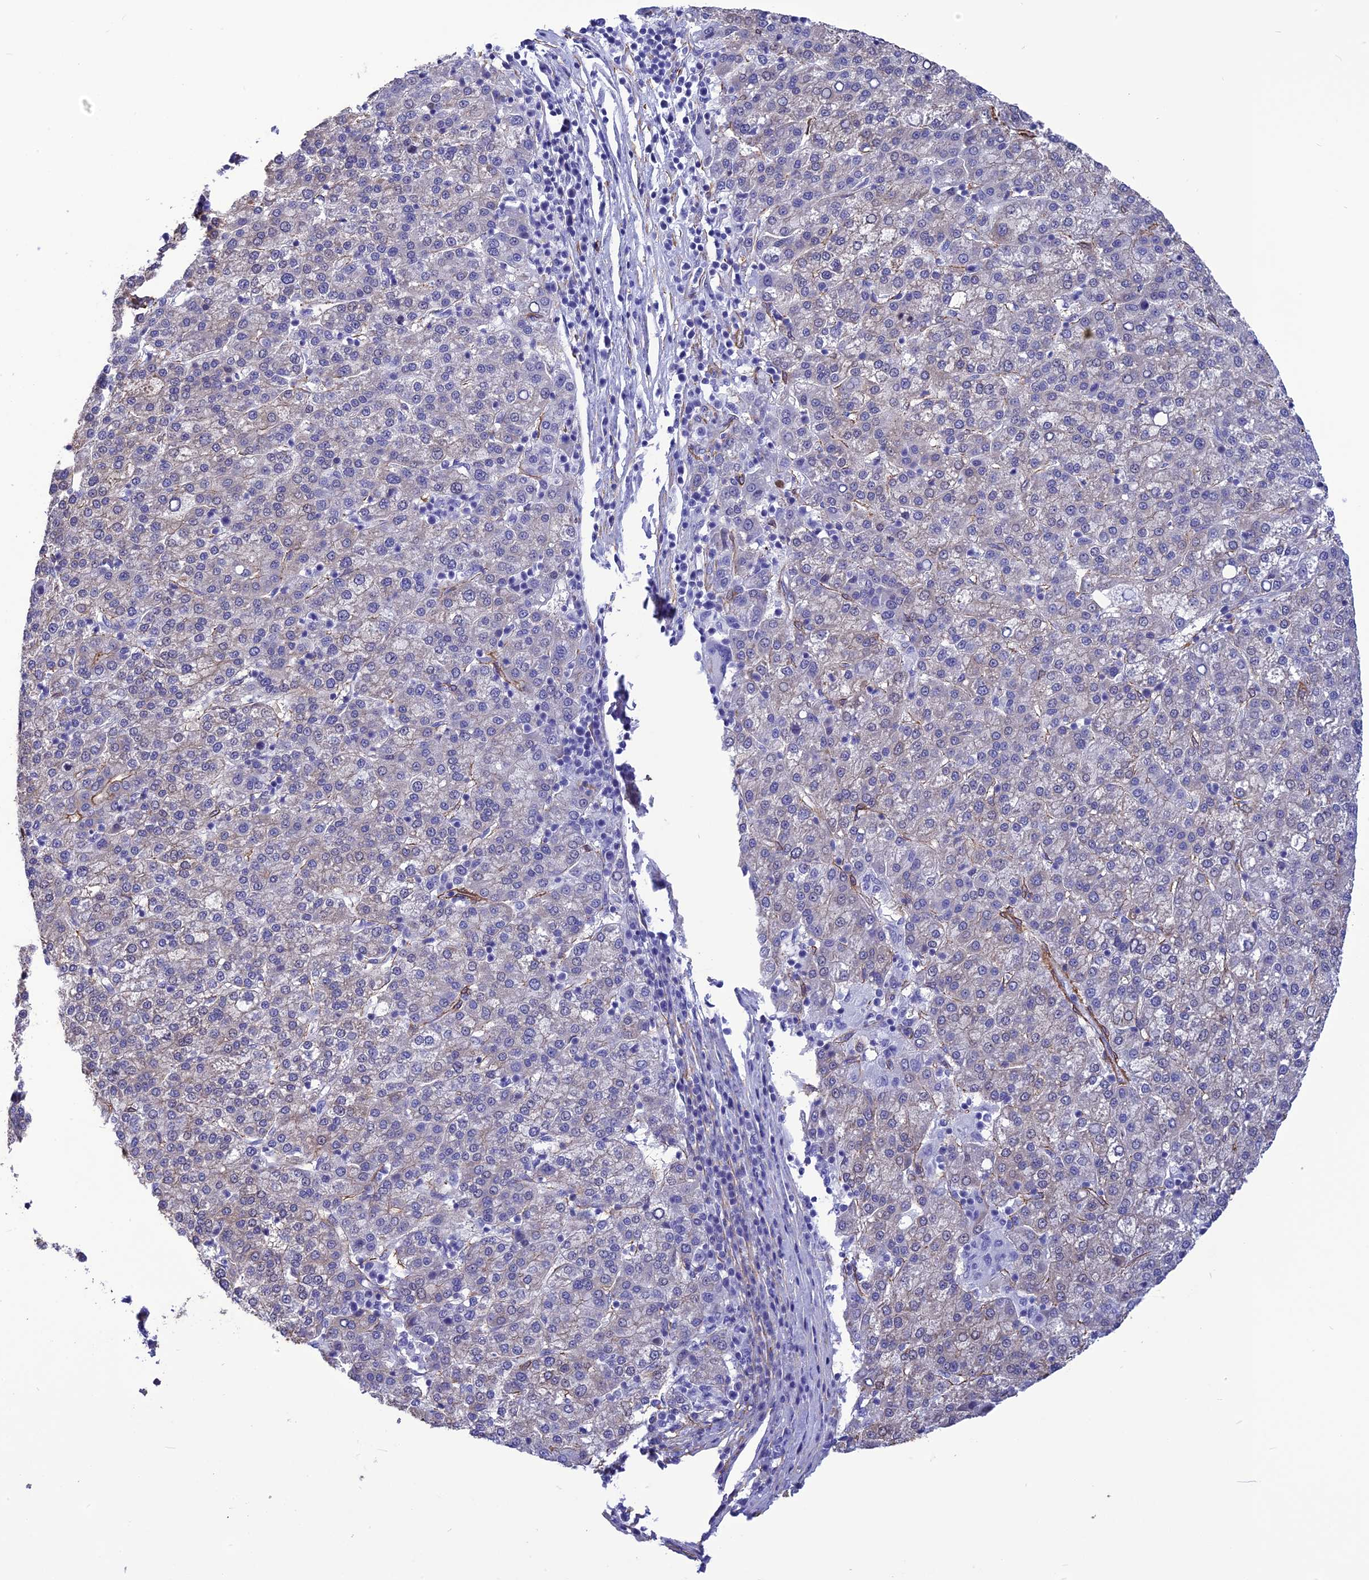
{"staining": {"intensity": "negative", "quantity": "none", "location": "none"}, "tissue": "liver cancer", "cell_type": "Tumor cells", "image_type": "cancer", "snomed": [{"axis": "morphology", "description": "Carcinoma, Hepatocellular, NOS"}, {"axis": "topography", "description": "Liver"}], "caption": "Liver cancer was stained to show a protein in brown. There is no significant expression in tumor cells. The staining is performed using DAB brown chromogen with nuclei counter-stained in using hematoxylin.", "gene": "NKD1", "patient": {"sex": "female", "age": 58}}